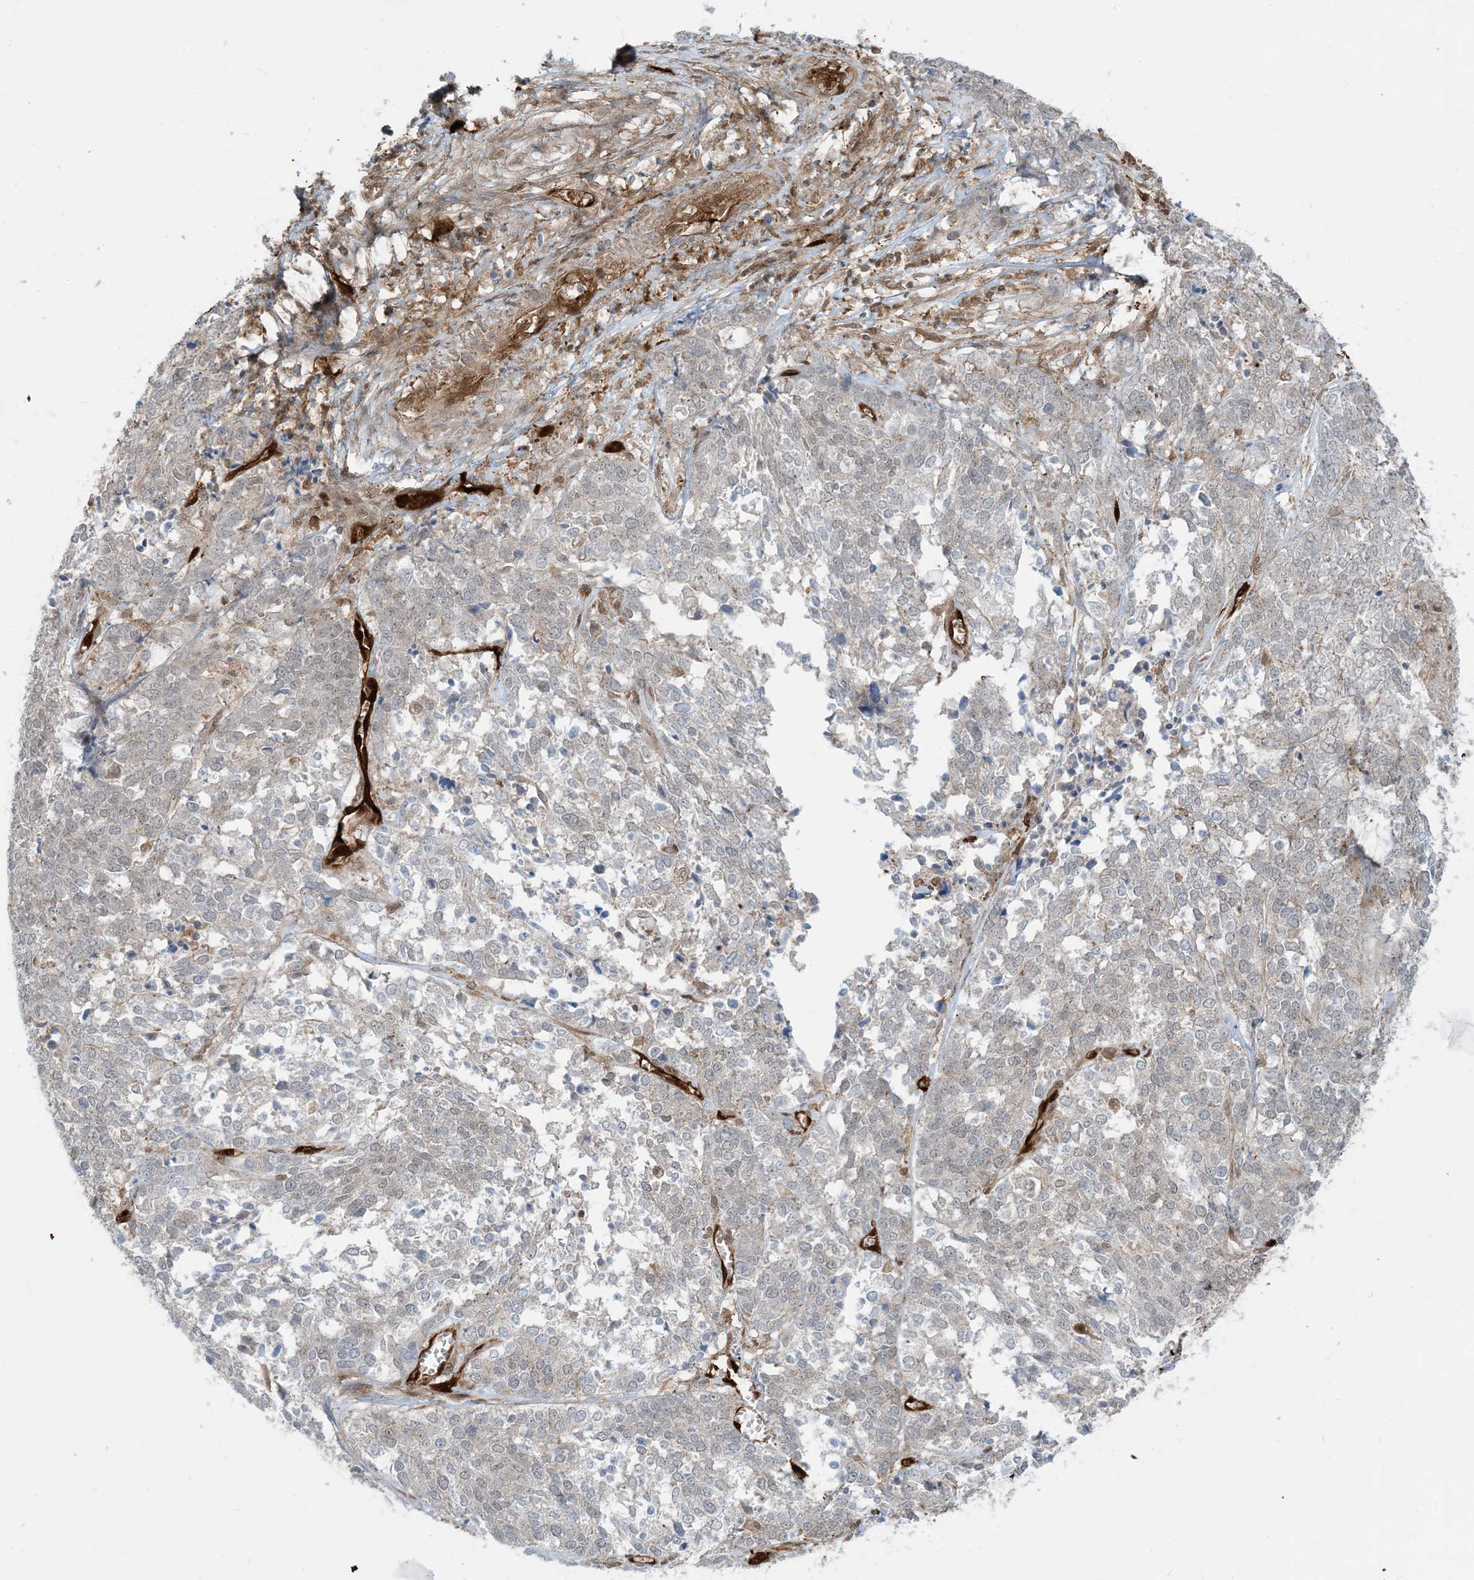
{"staining": {"intensity": "weak", "quantity": "<25%", "location": "cytoplasmic/membranous"}, "tissue": "ovarian cancer", "cell_type": "Tumor cells", "image_type": "cancer", "snomed": [{"axis": "morphology", "description": "Cystadenocarcinoma, serous, NOS"}, {"axis": "topography", "description": "Ovary"}], "caption": "Micrograph shows no significant protein expression in tumor cells of ovarian cancer (serous cystadenocarcinoma).", "gene": "PPM1F", "patient": {"sex": "female", "age": 44}}